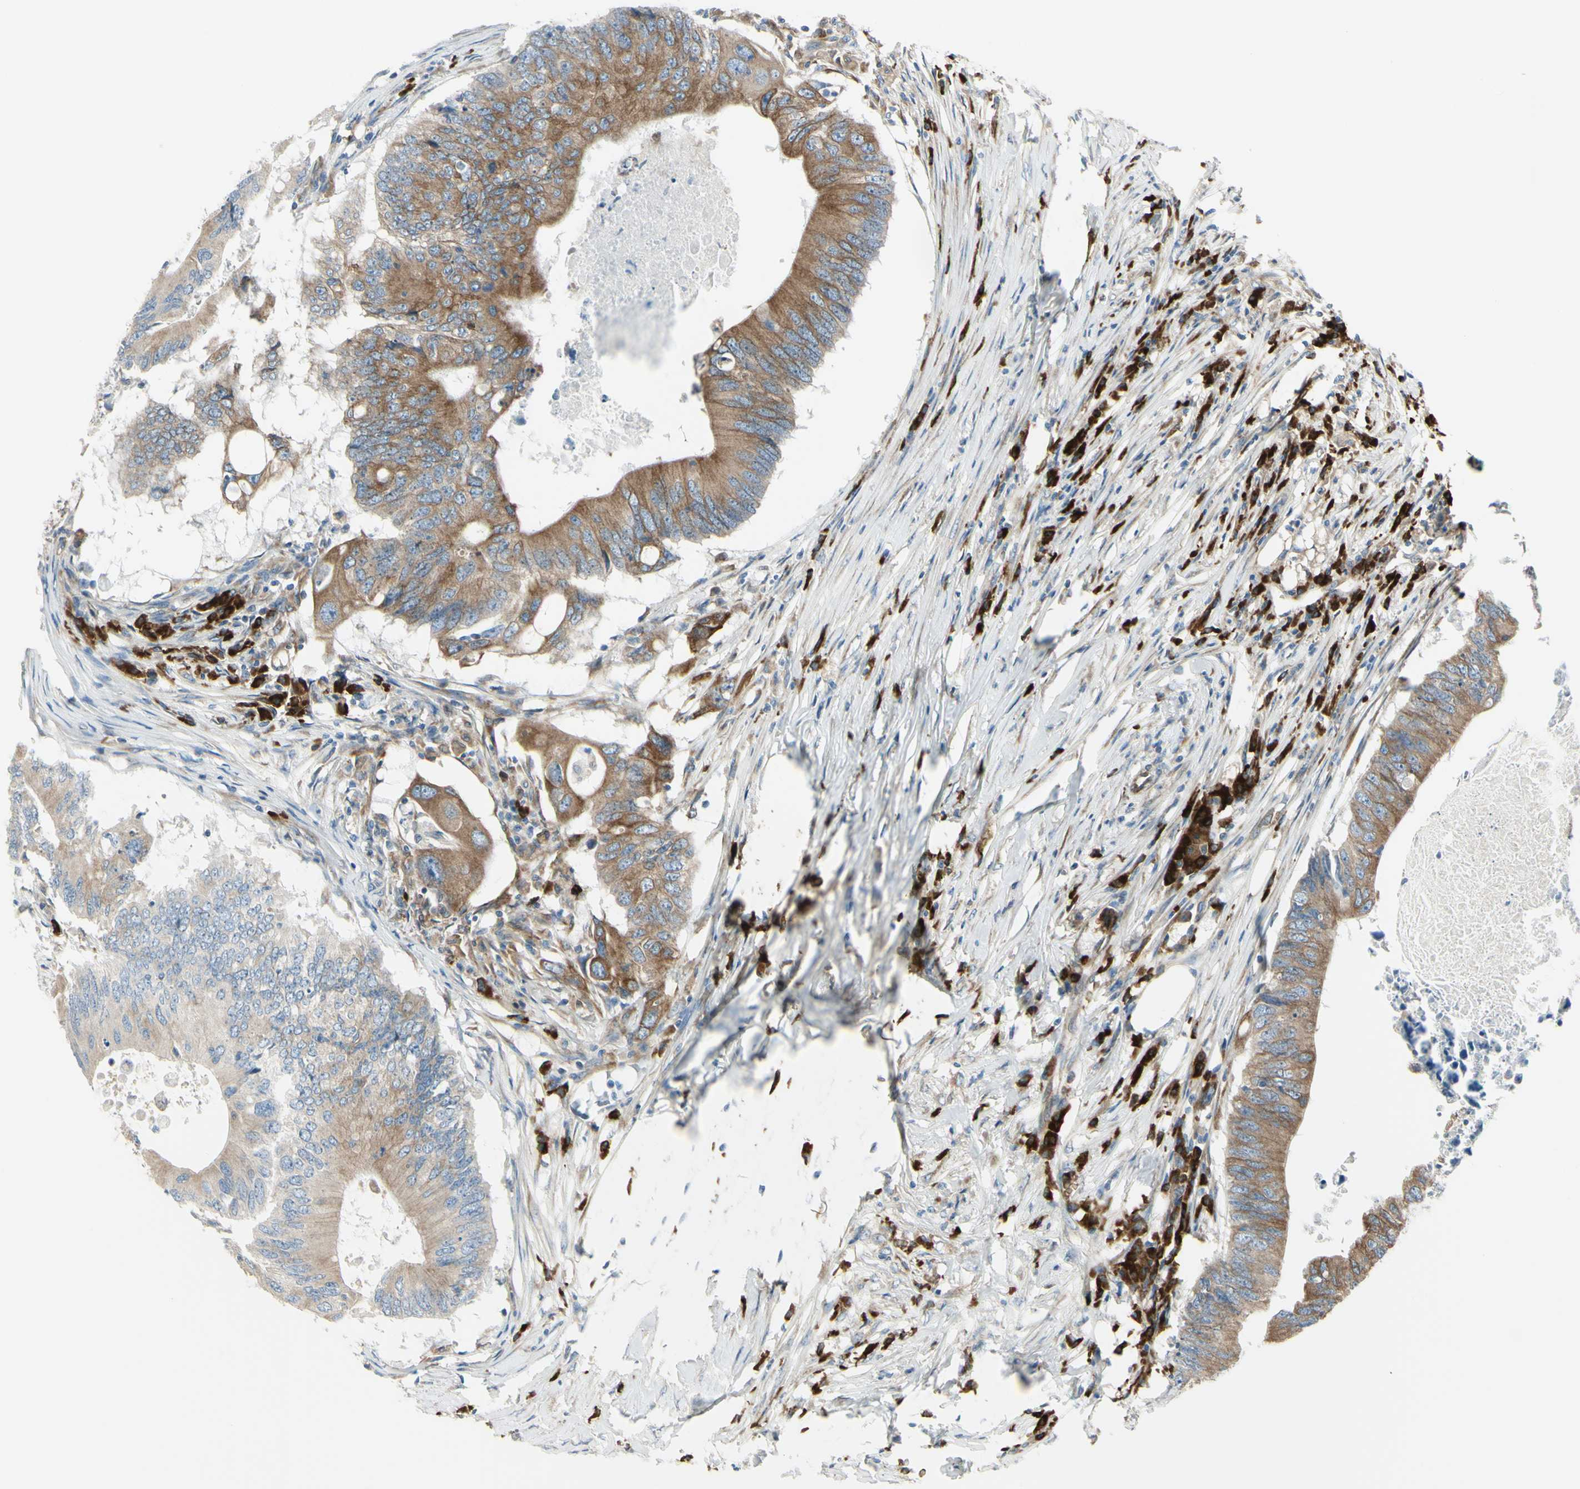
{"staining": {"intensity": "moderate", "quantity": ">75%", "location": "cytoplasmic/membranous"}, "tissue": "colorectal cancer", "cell_type": "Tumor cells", "image_type": "cancer", "snomed": [{"axis": "morphology", "description": "Adenocarcinoma, NOS"}, {"axis": "topography", "description": "Colon"}], "caption": "Brown immunohistochemical staining in adenocarcinoma (colorectal) shows moderate cytoplasmic/membranous expression in about >75% of tumor cells.", "gene": "SELENOS", "patient": {"sex": "male", "age": 71}}